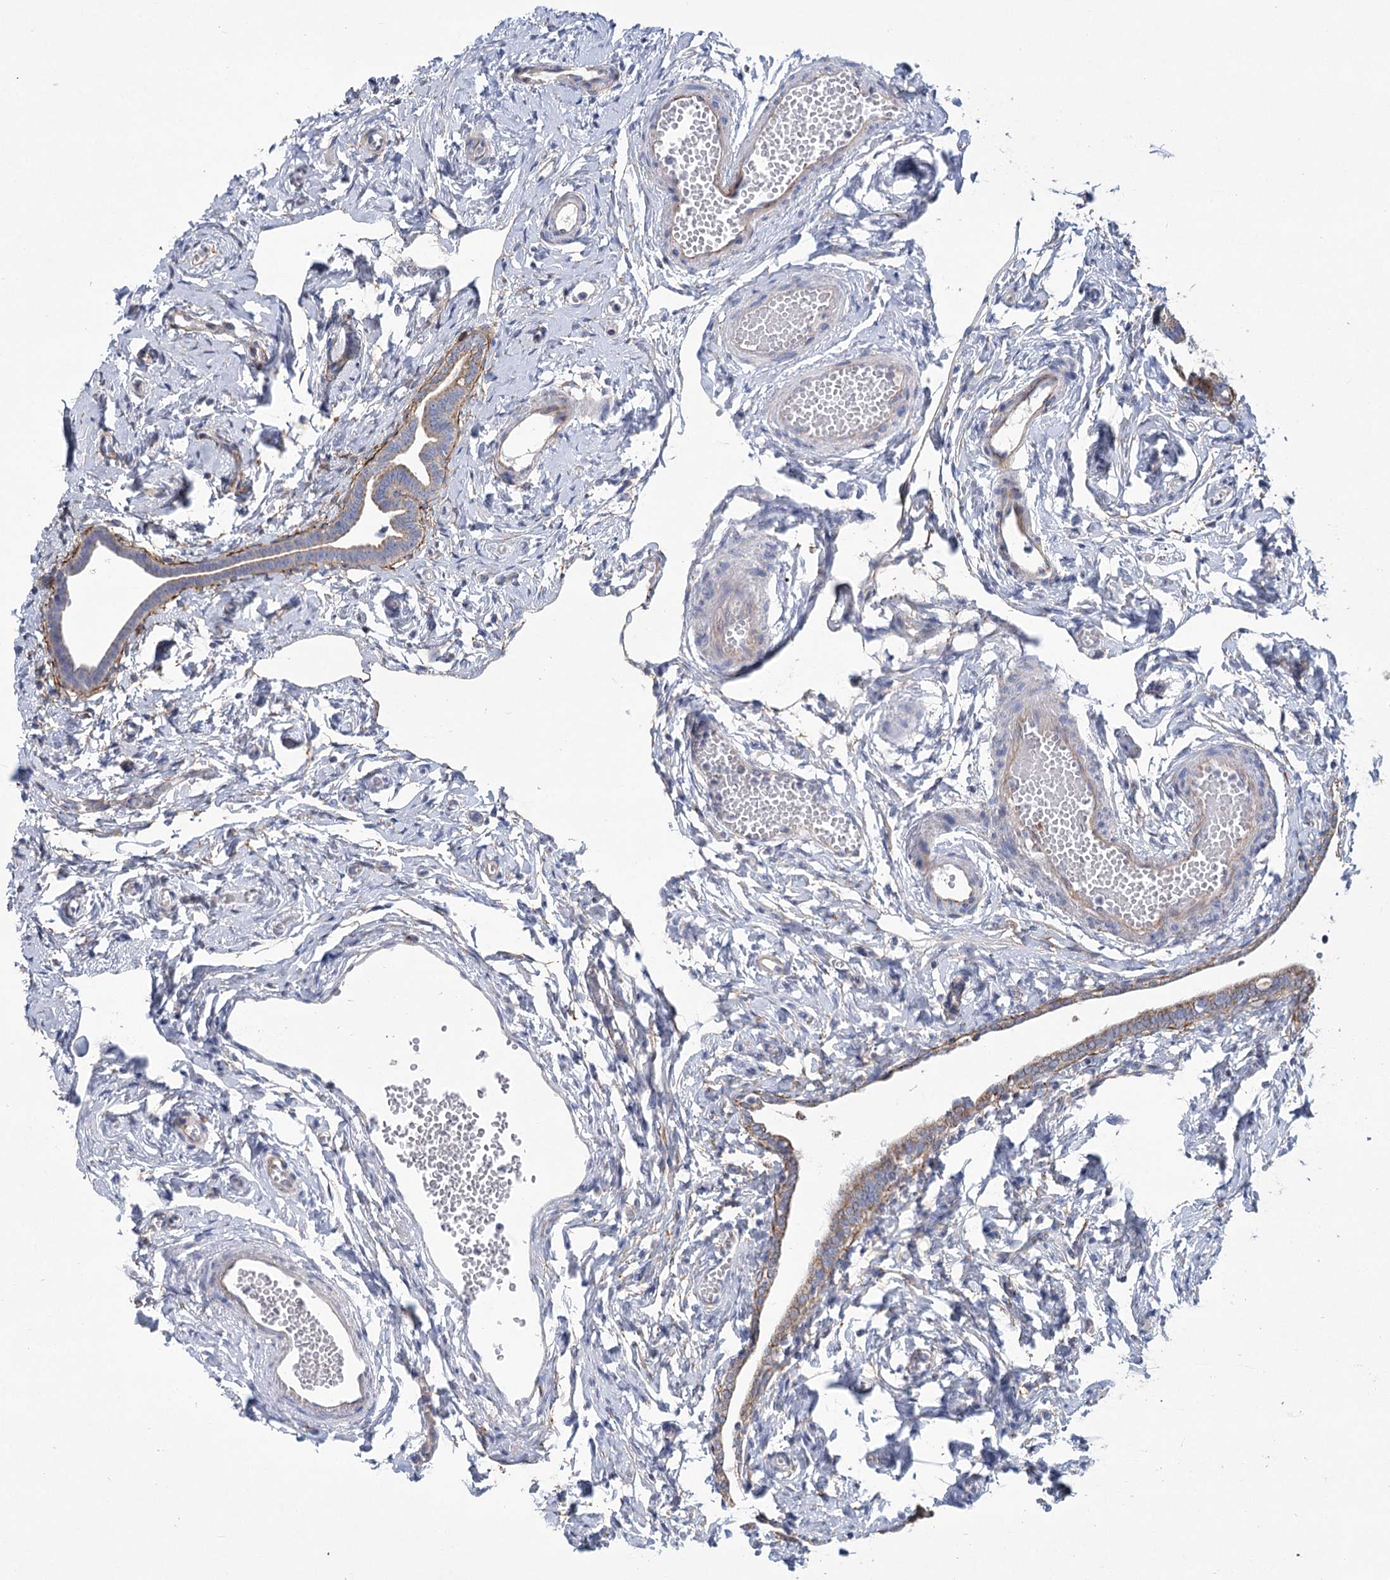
{"staining": {"intensity": "weak", "quantity": "25%-75%", "location": "cytoplasmic/membranous"}, "tissue": "fallopian tube", "cell_type": "Glandular cells", "image_type": "normal", "snomed": [{"axis": "morphology", "description": "Normal tissue, NOS"}, {"axis": "topography", "description": "Fallopian tube"}], "caption": "A brown stain labels weak cytoplasmic/membranous expression of a protein in glandular cells of normal fallopian tube. Immunohistochemistry stains the protein in brown and the nuclei are stained blue.", "gene": "SNX7", "patient": {"sex": "female", "age": 71}}